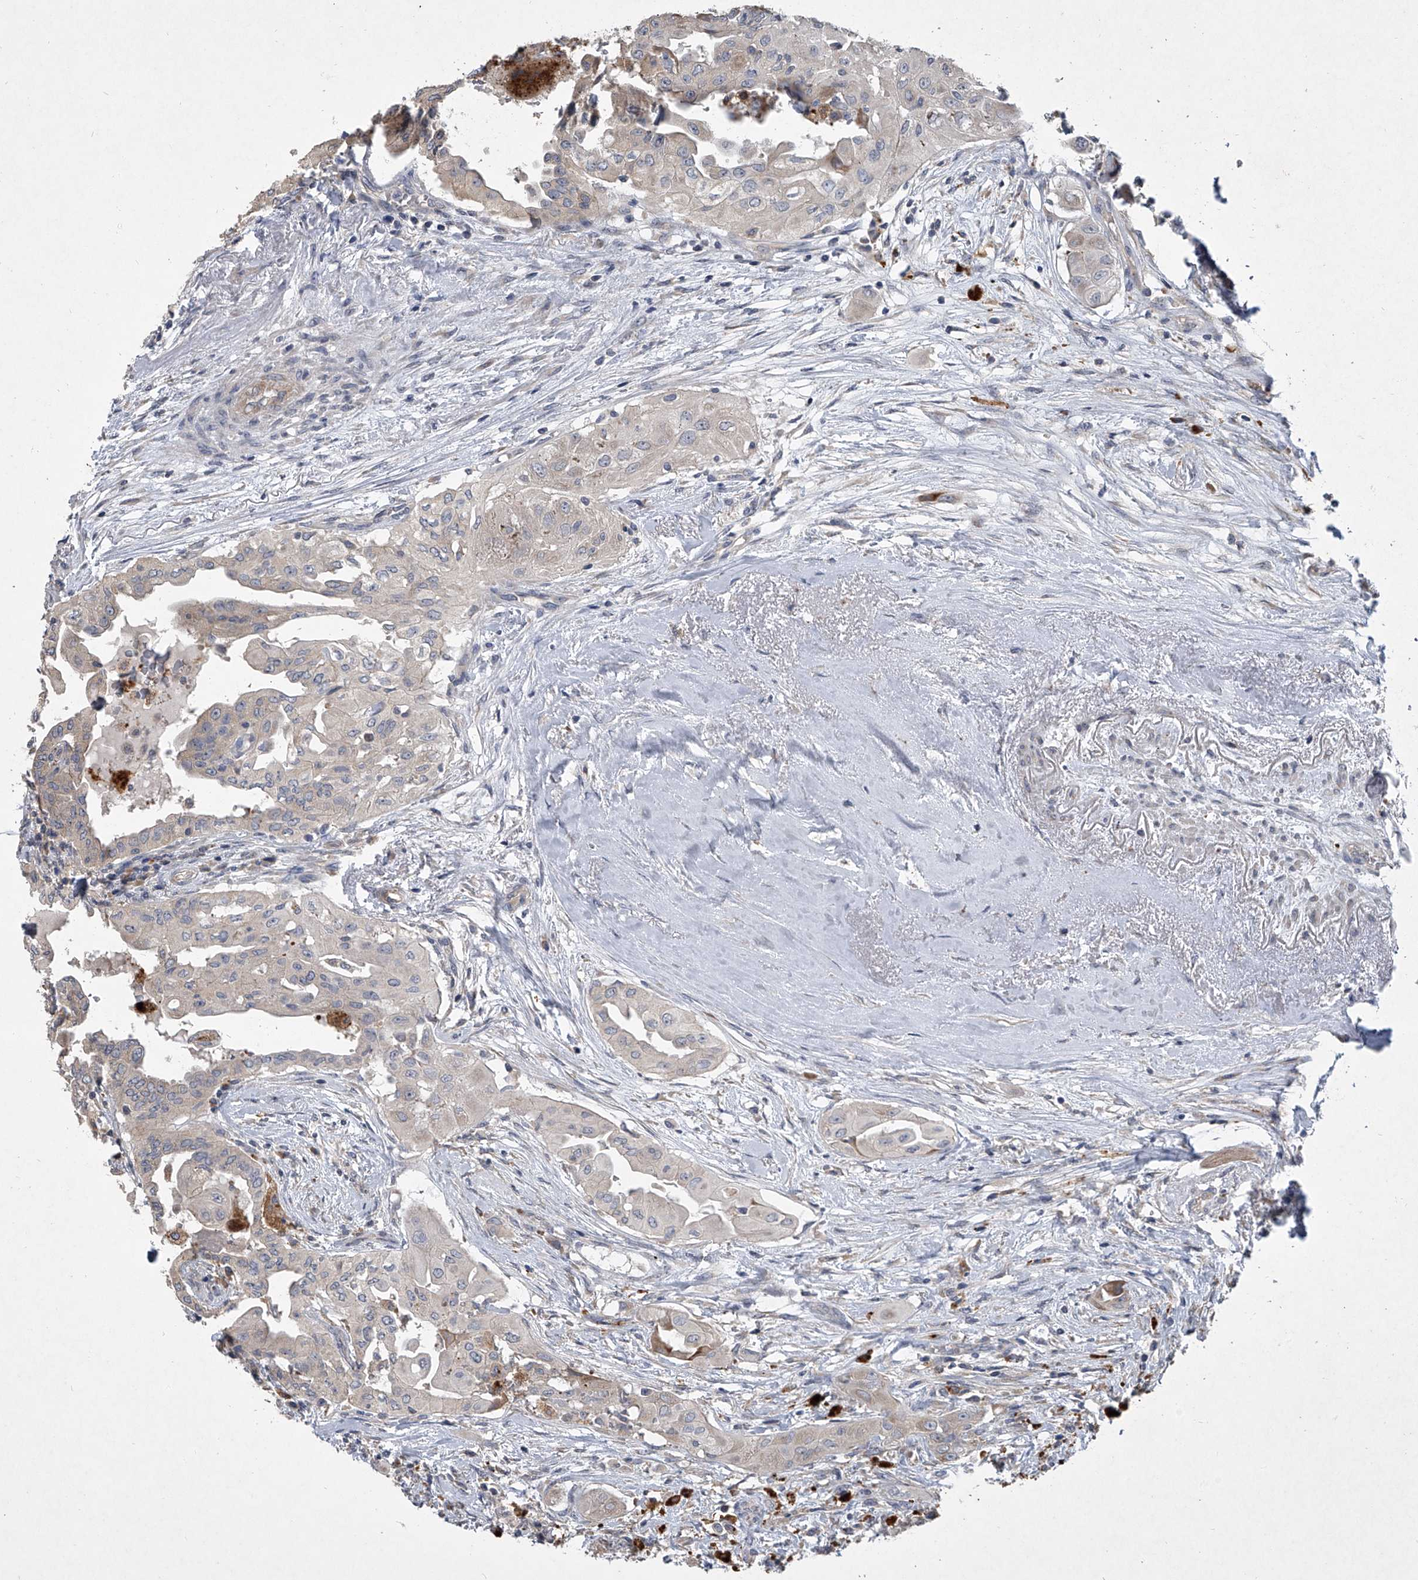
{"staining": {"intensity": "negative", "quantity": "none", "location": "none"}, "tissue": "thyroid cancer", "cell_type": "Tumor cells", "image_type": "cancer", "snomed": [{"axis": "morphology", "description": "Papillary adenocarcinoma, NOS"}, {"axis": "topography", "description": "Thyroid gland"}], "caption": "This is a photomicrograph of IHC staining of thyroid cancer (papillary adenocarcinoma), which shows no expression in tumor cells.", "gene": "DOCK9", "patient": {"sex": "female", "age": 59}}